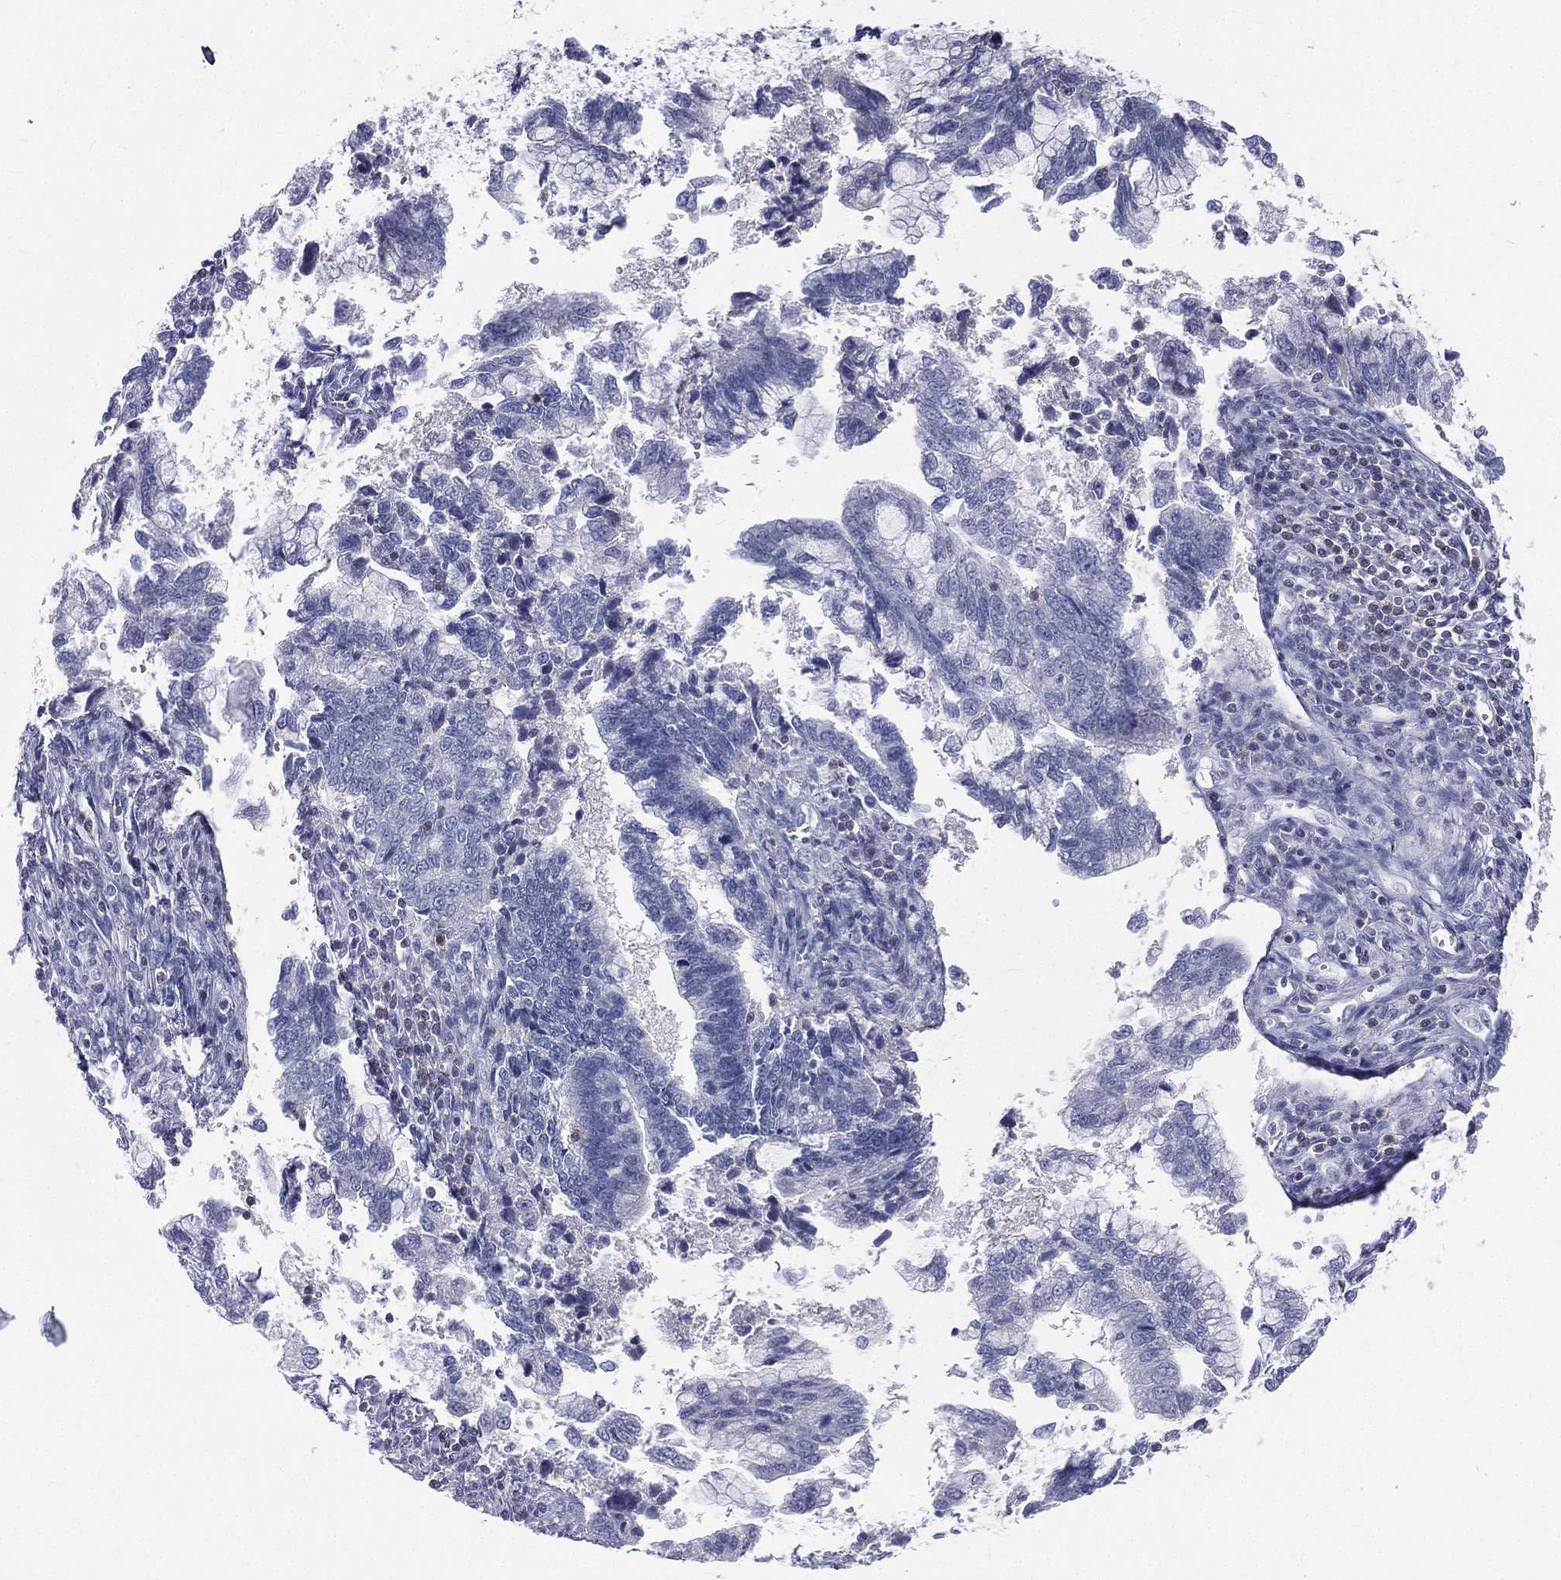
{"staining": {"intensity": "negative", "quantity": "none", "location": "none"}, "tissue": "cervical cancer", "cell_type": "Tumor cells", "image_type": "cancer", "snomed": [{"axis": "morphology", "description": "Adenocarcinoma, NOS"}, {"axis": "topography", "description": "Cervix"}], "caption": "Tumor cells are negative for protein expression in human cervical cancer (adenocarcinoma). (Stains: DAB (3,3'-diaminobenzidine) immunohistochemistry (IHC) with hematoxylin counter stain, Microscopy: brightfield microscopy at high magnification).", "gene": "CD3D", "patient": {"sex": "female", "age": 44}}